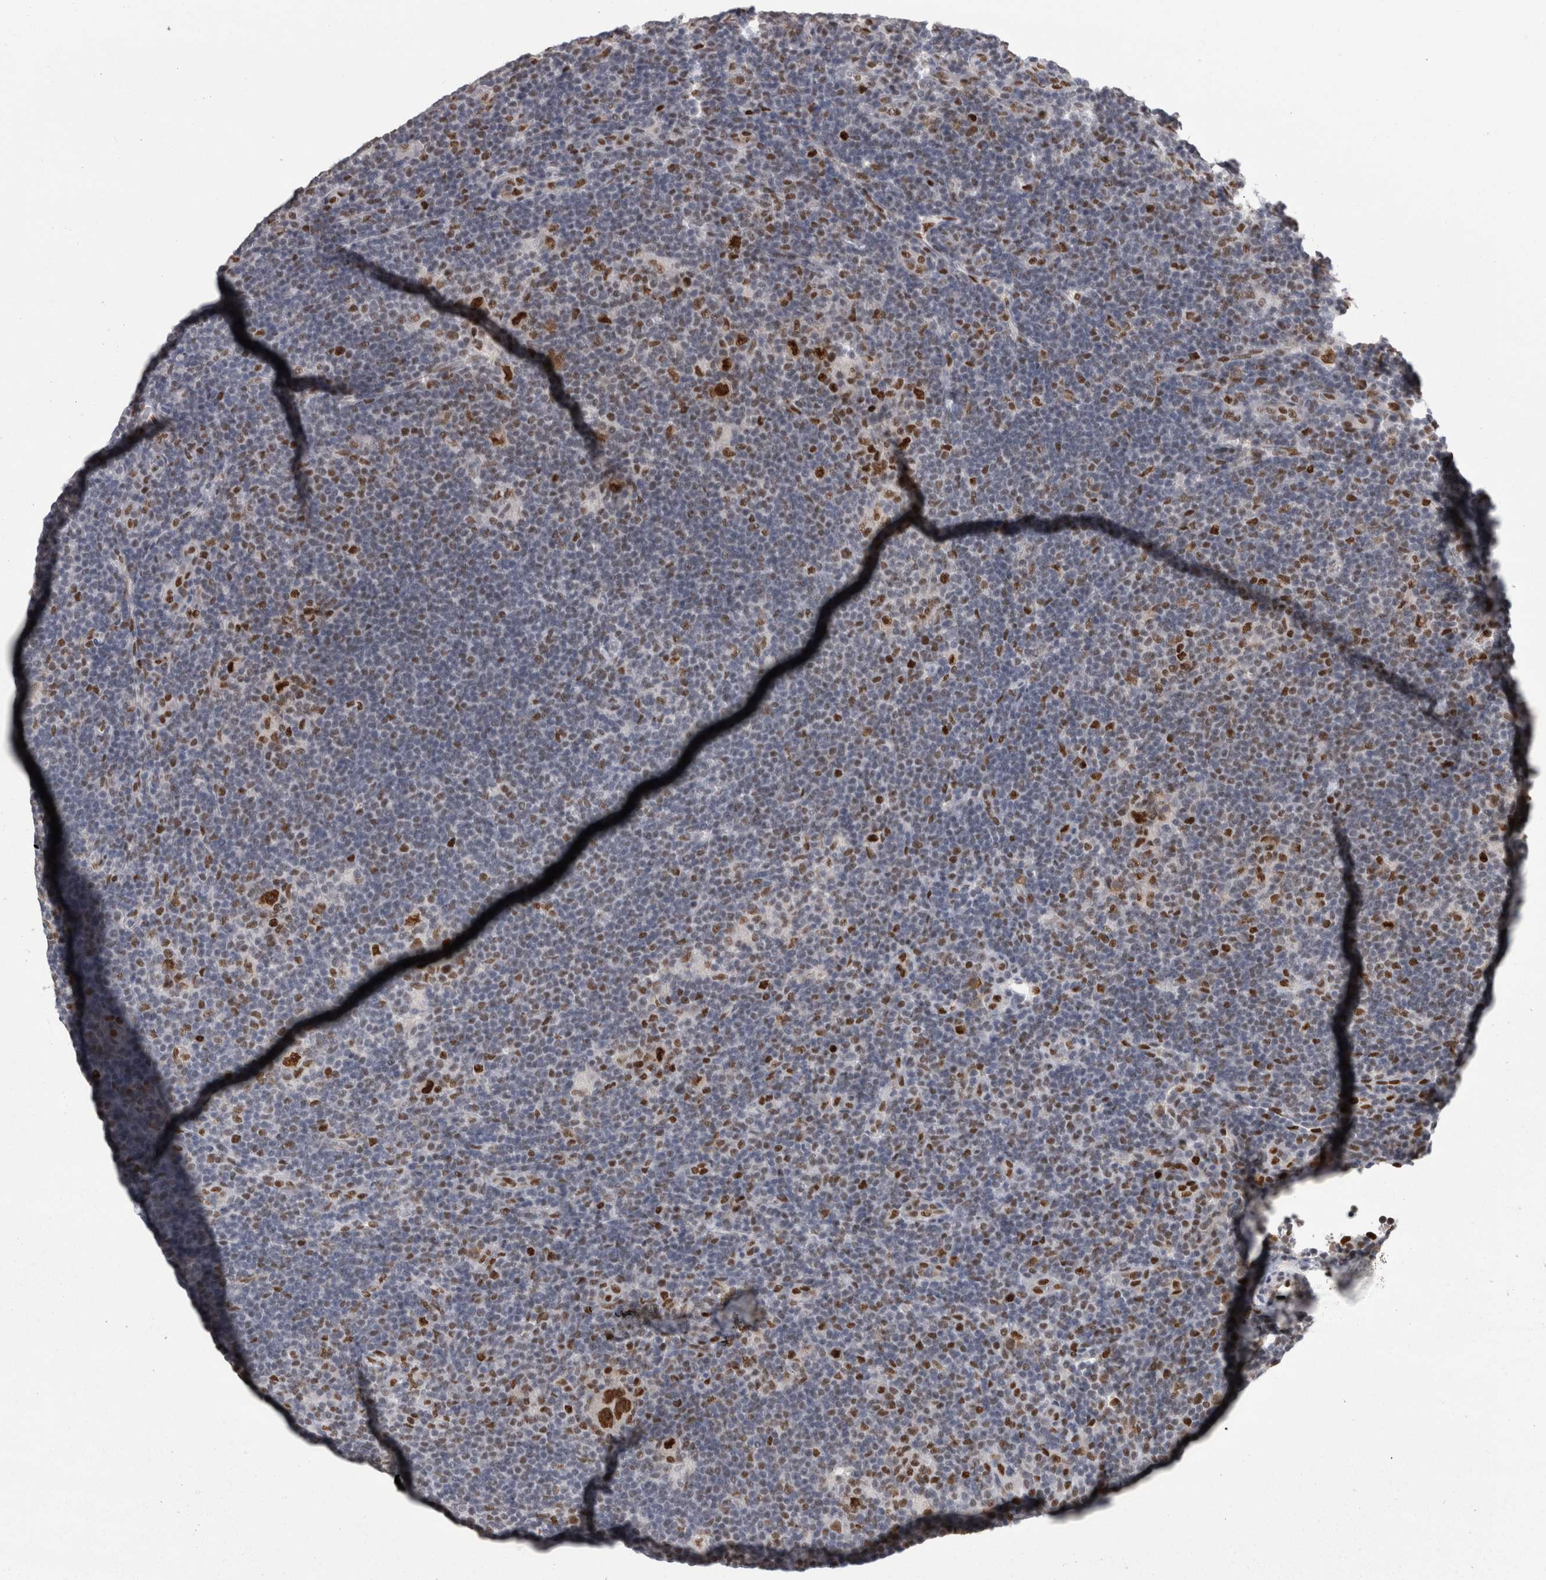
{"staining": {"intensity": "strong", "quantity": ">75%", "location": "nuclear"}, "tissue": "lymphoma", "cell_type": "Tumor cells", "image_type": "cancer", "snomed": [{"axis": "morphology", "description": "Hodgkin's disease, NOS"}, {"axis": "topography", "description": "Lymph node"}], "caption": "Protein analysis of Hodgkin's disease tissue demonstrates strong nuclear expression in about >75% of tumor cells.", "gene": "C1orf54", "patient": {"sex": "female", "age": 57}}